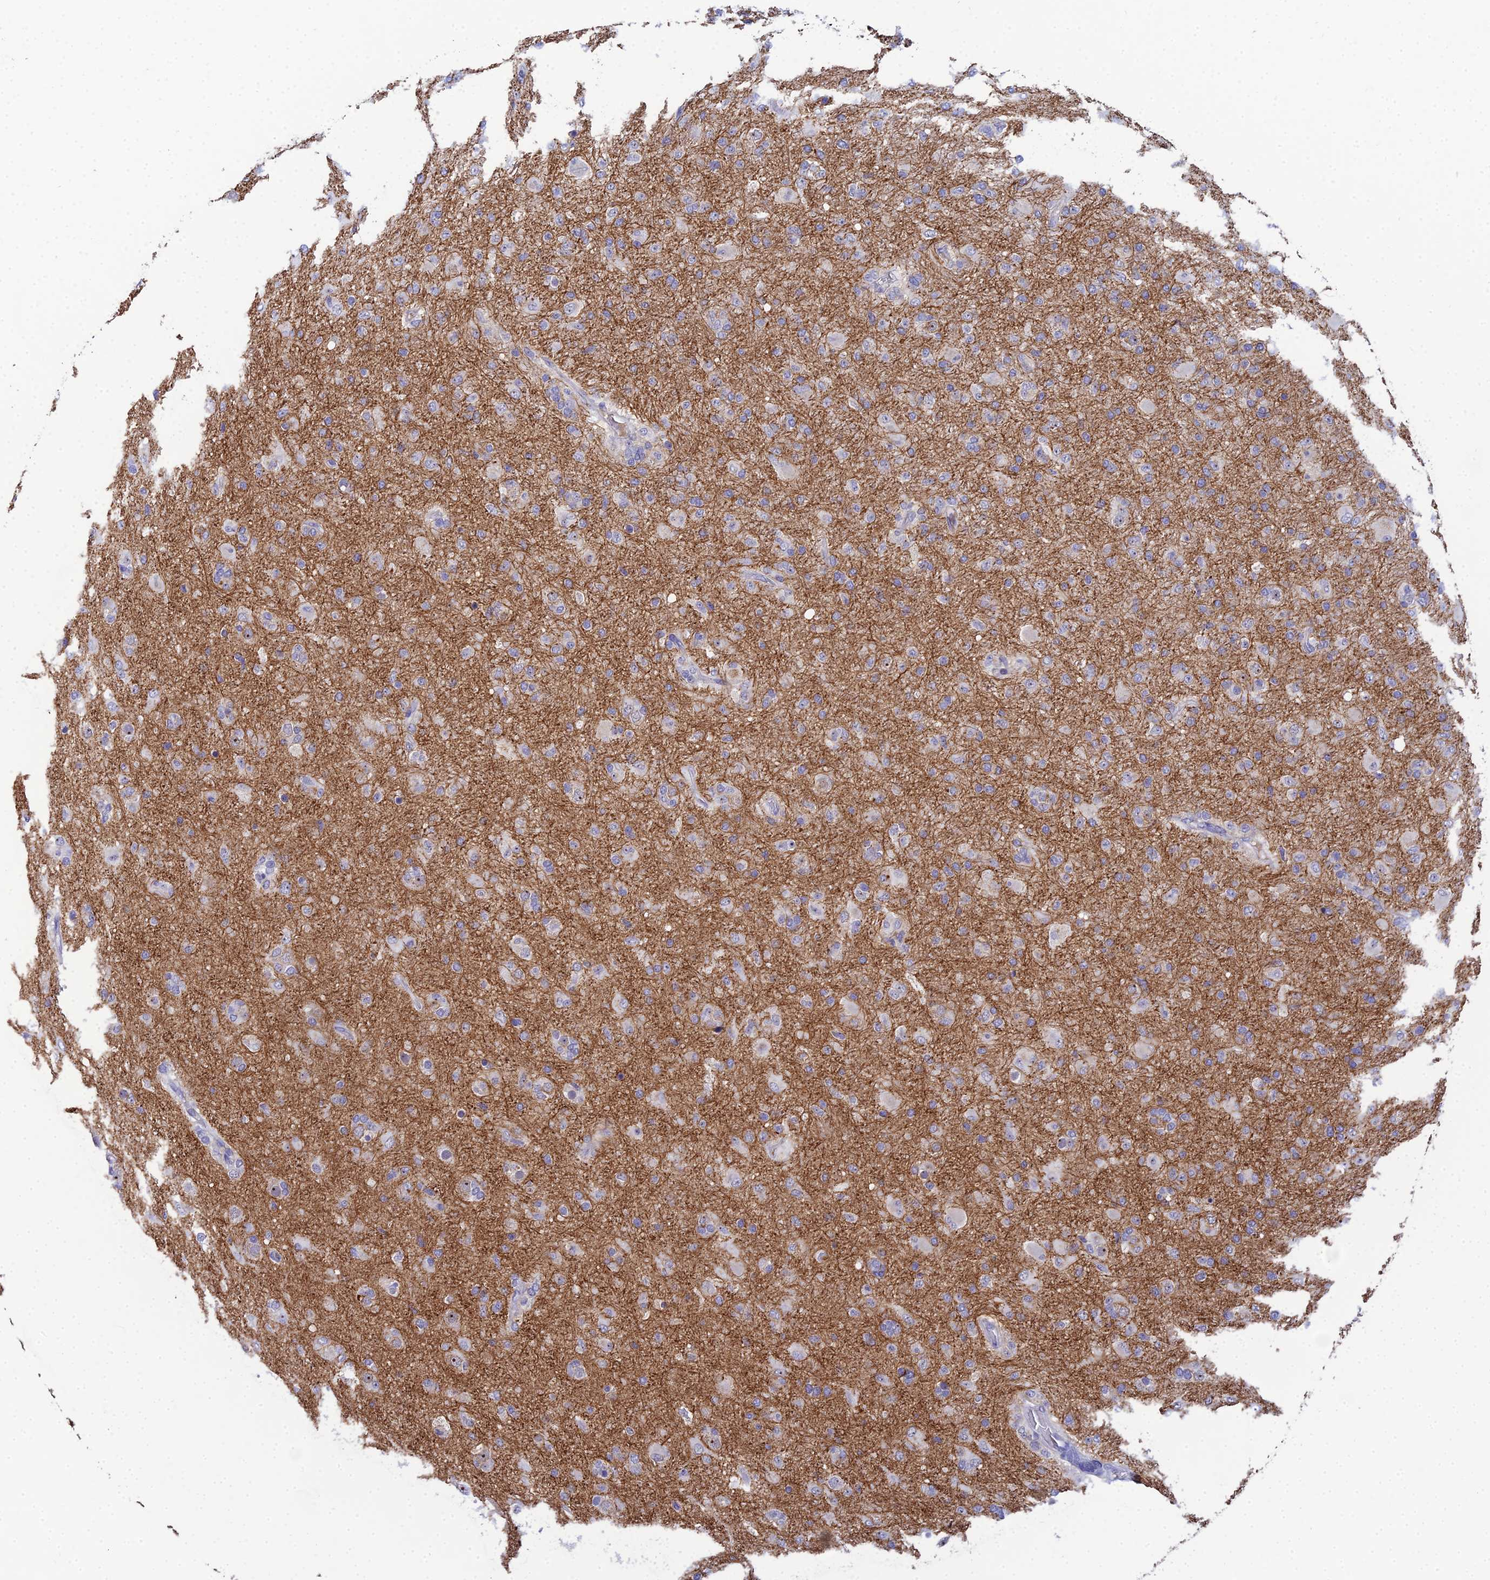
{"staining": {"intensity": "negative", "quantity": "none", "location": "none"}, "tissue": "glioma", "cell_type": "Tumor cells", "image_type": "cancer", "snomed": [{"axis": "morphology", "description": "Glioma, malignant, Low grade"}, {"axis": "topography", "description": "Brain"}], "caption": "Immunohistochemistry (IHC) of human low-grade glioma (malignant) exhibits no positivity in tumor cells.", "gene": "PLPP4", "patient": {"sex": "male", "age": 65}}